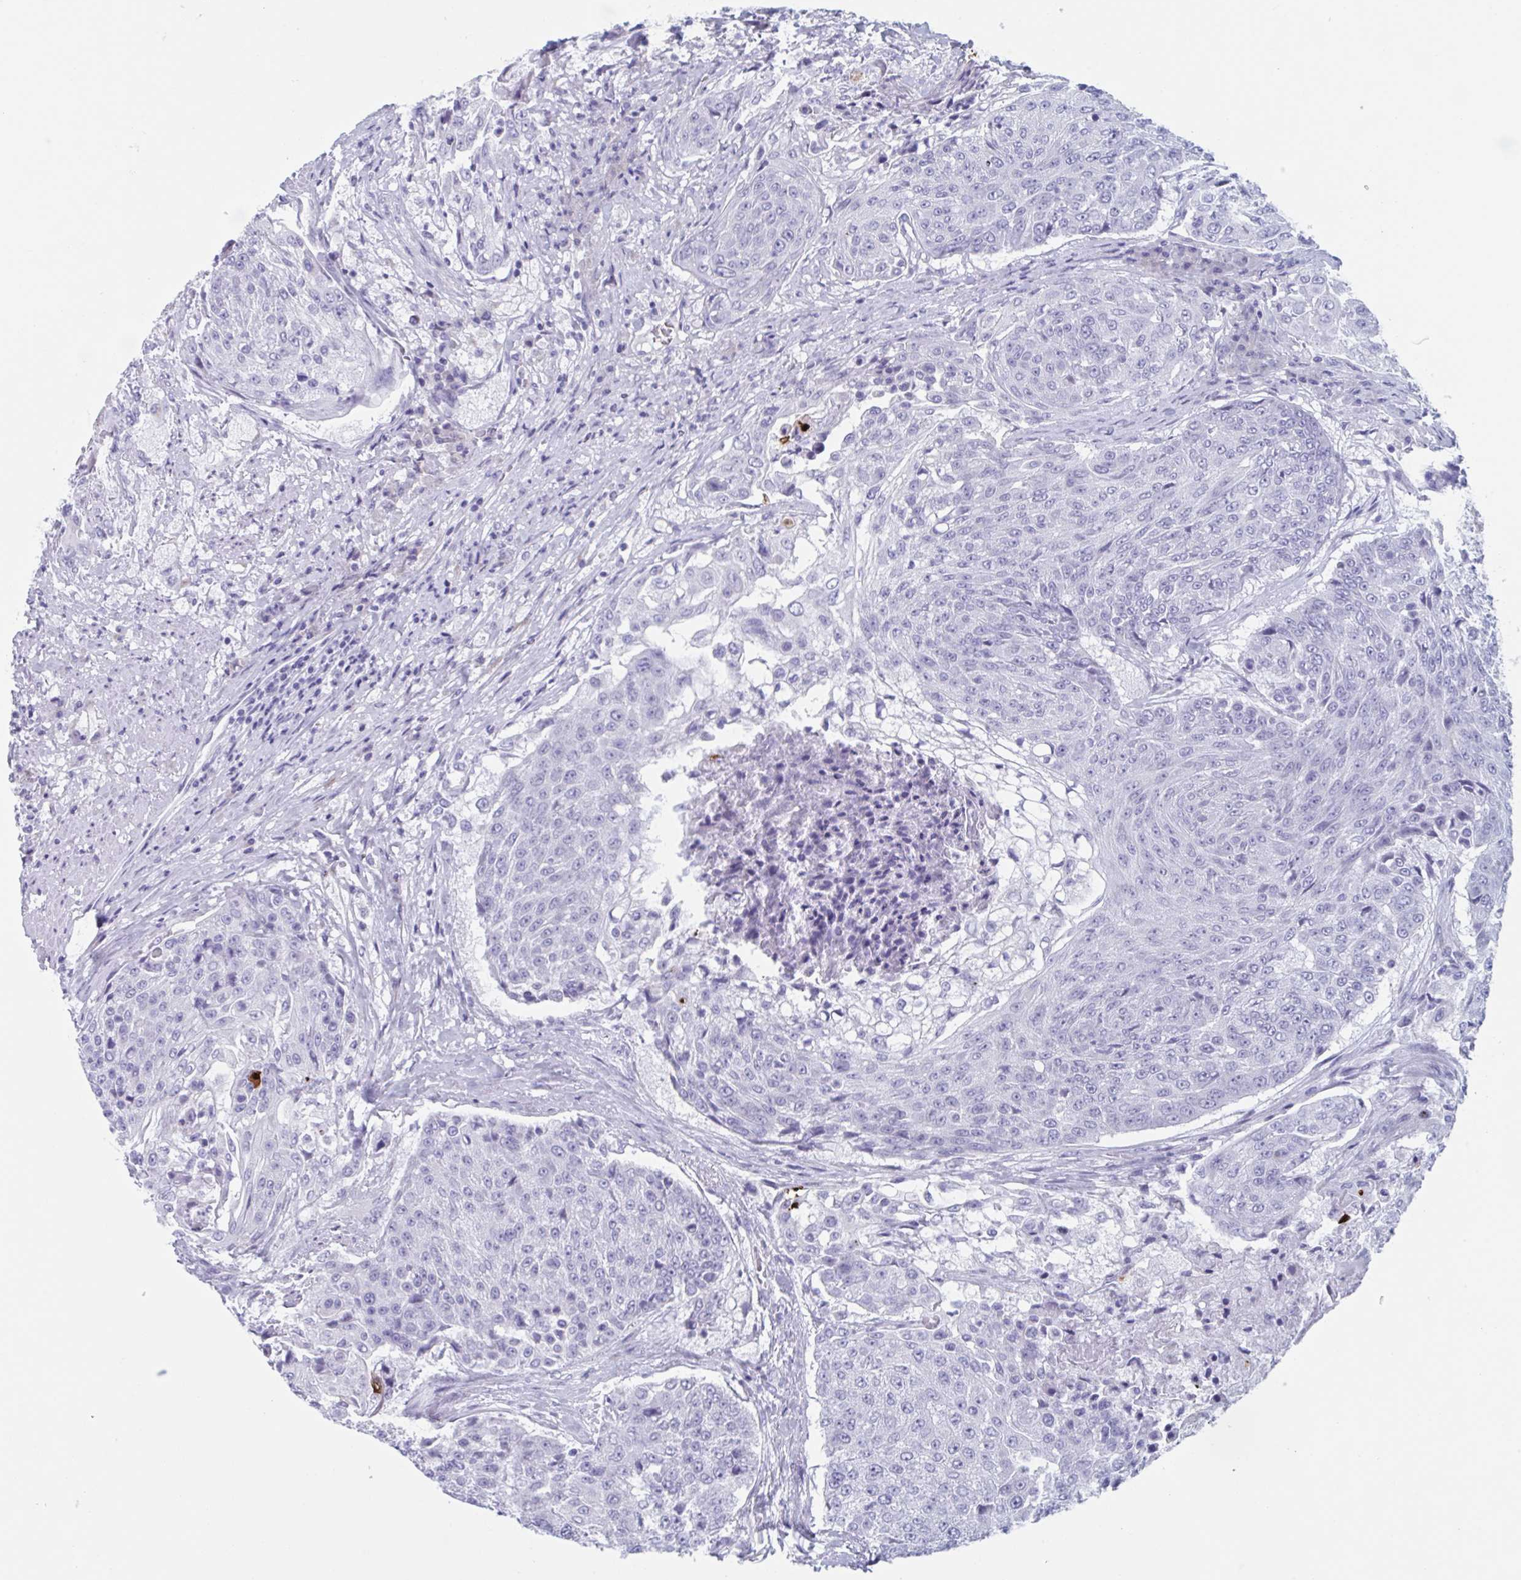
{"staining": {"intensity": "negative", "quantity": "none", "location": "none"}, "tissue": "urothelial cancer", "cell_type": "Tumor cells", "image_type": "cancer", "snomed": [{"axis": "morphology", "description": "Urothelial carcinoma, High grade"}, {"axis": "topography", "description": "Urinary bladder"}], "caption": "Immunohistochemistry (IHC) micrograph of urothelial cancer stained for a protein (brown), which displays no positivity in tumor cells.", "gene": "HSD11B2", "patient": {"sex": "female", "age": 63}}